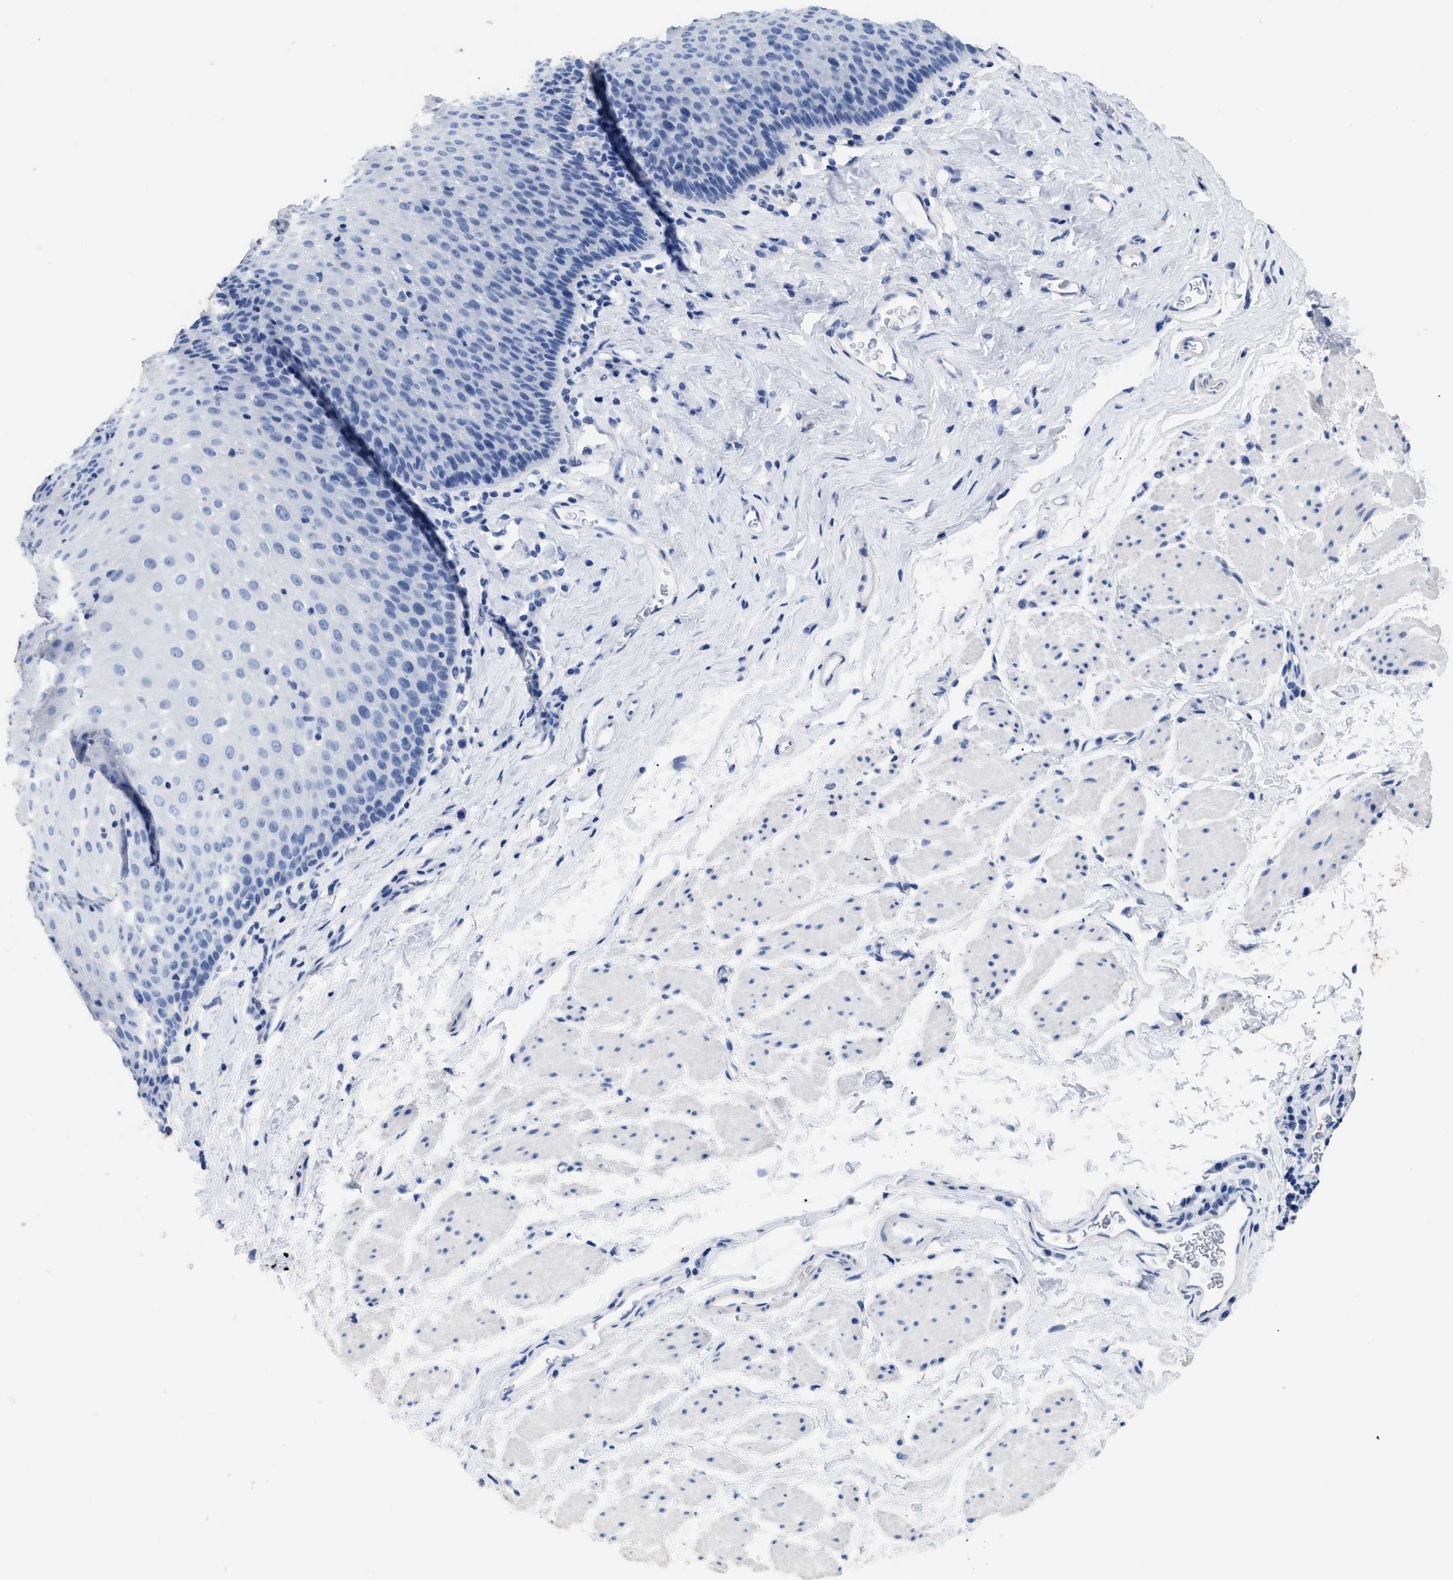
{"staining": {"intensity": "negative", "quantity": "none", "location": "none"}, "tissue": "esophagus", "cell_type": "Squamous epithelial cells", "image_type": "normal", "snomed": [{"axis": "morphology", "description": "Normal tissue, NOS"}, {"axis": "topography", "description": "Esophagus"}], "caption": "The immunohistochemistry photomicrograph has no significant staining in squamous epithelial cells of esophagus. The staining is performed using DAB brown chromogen with nuclei counter-stained in using hematoxylin.", "gene": "DLC1", "patient": {"sex": "female", "age": 61}}